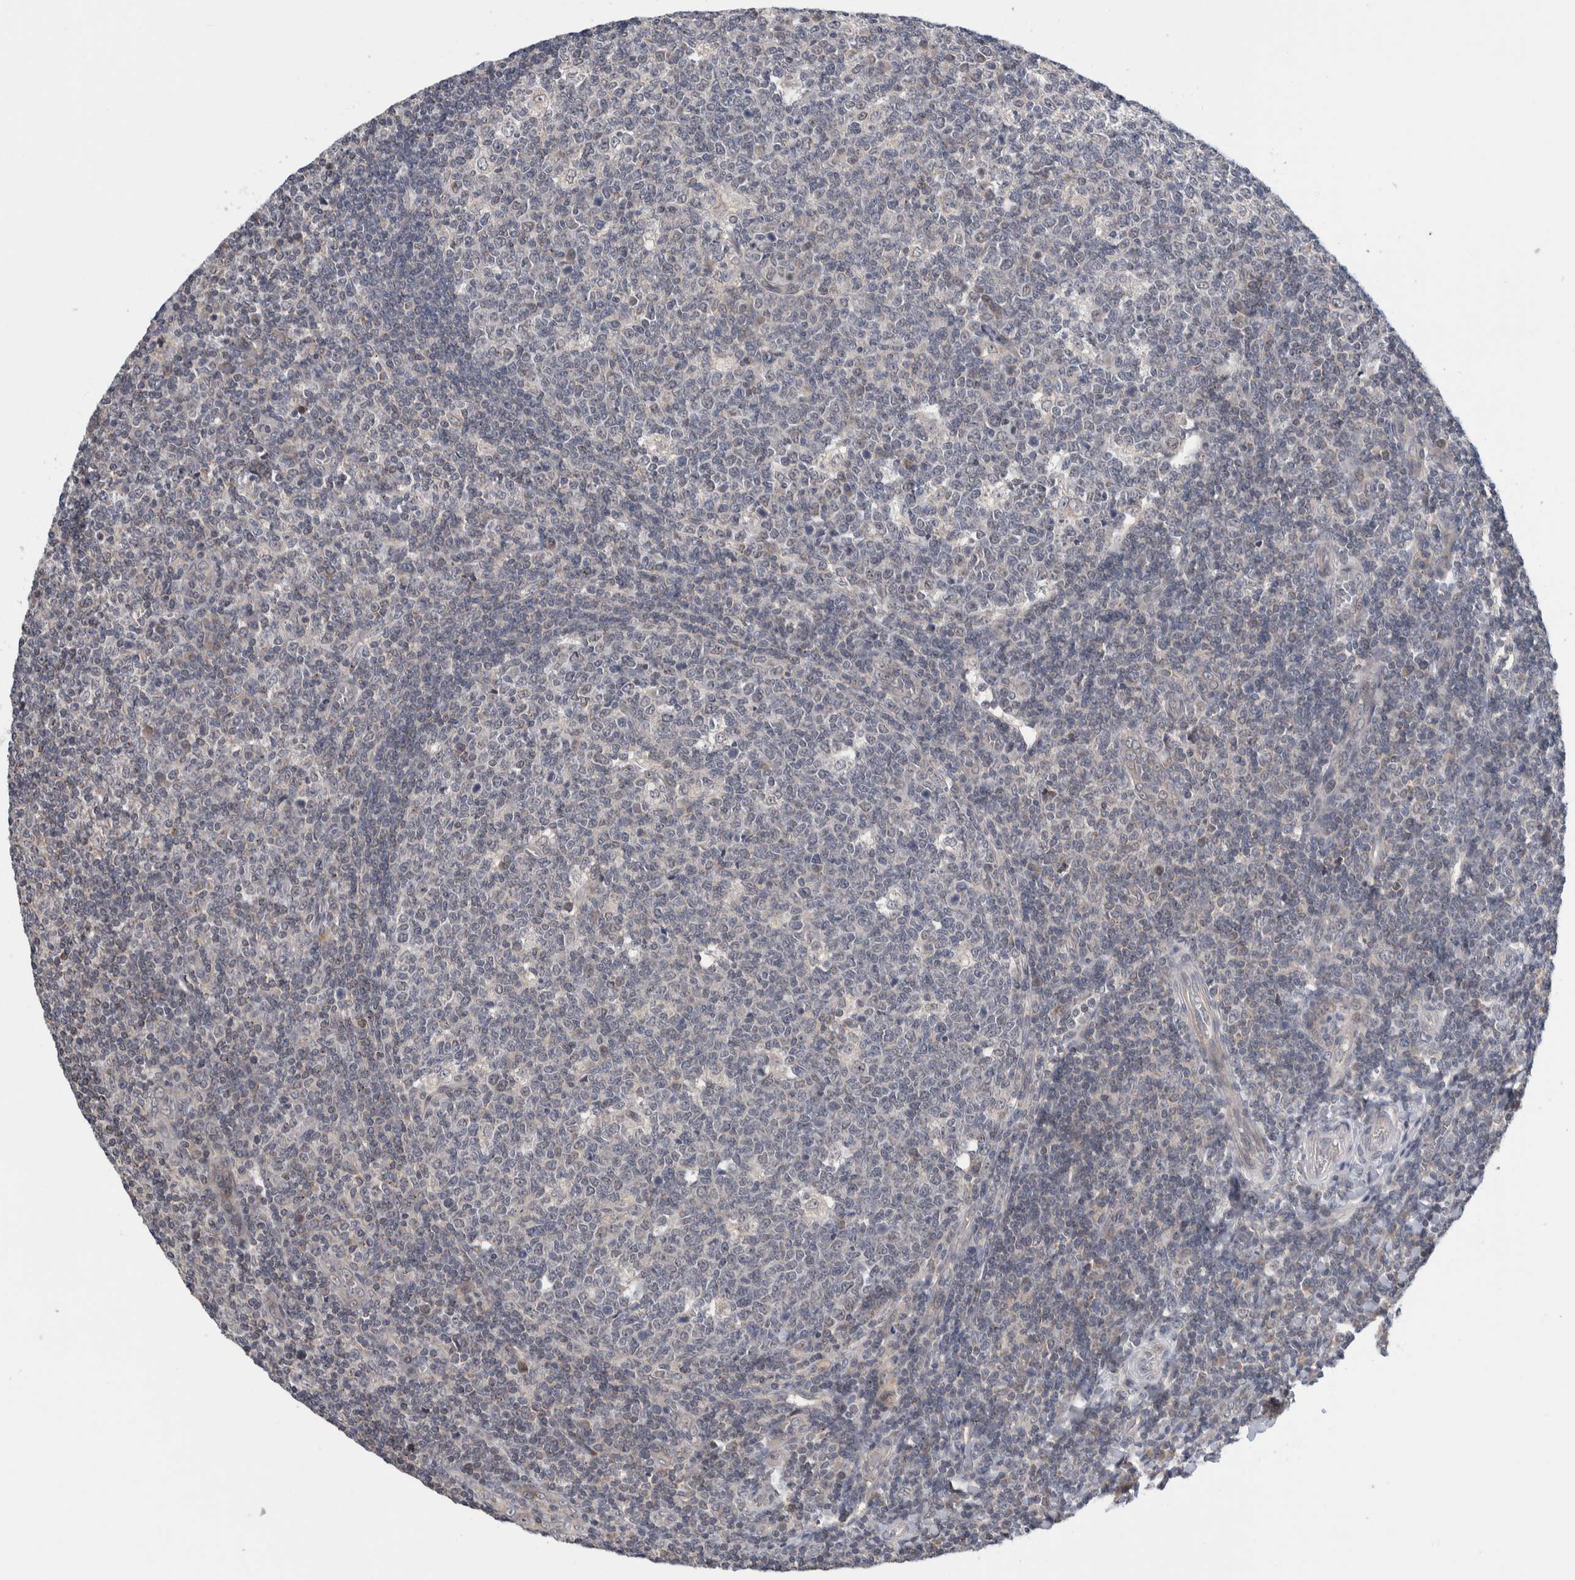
{"staining": {"intensity": "negative", "quantity": "none", "location": "none"}, "tissue": "tonsil", "cell_type": "Germinal center cells", "image_type": "normal", "snomed": [{"axis": "morphology", "description": "Normal tissue, NOS"}, {"axis": "topography", "description": "Tonsil"}], "caption": "DAB (3,3'-diaminobenzidine) immunohistochemical staining of benign human tonsil displays no significant expression in germinal center cells.", "gene": "SHPK", "patient": {"sex": "female", "age": 19}}